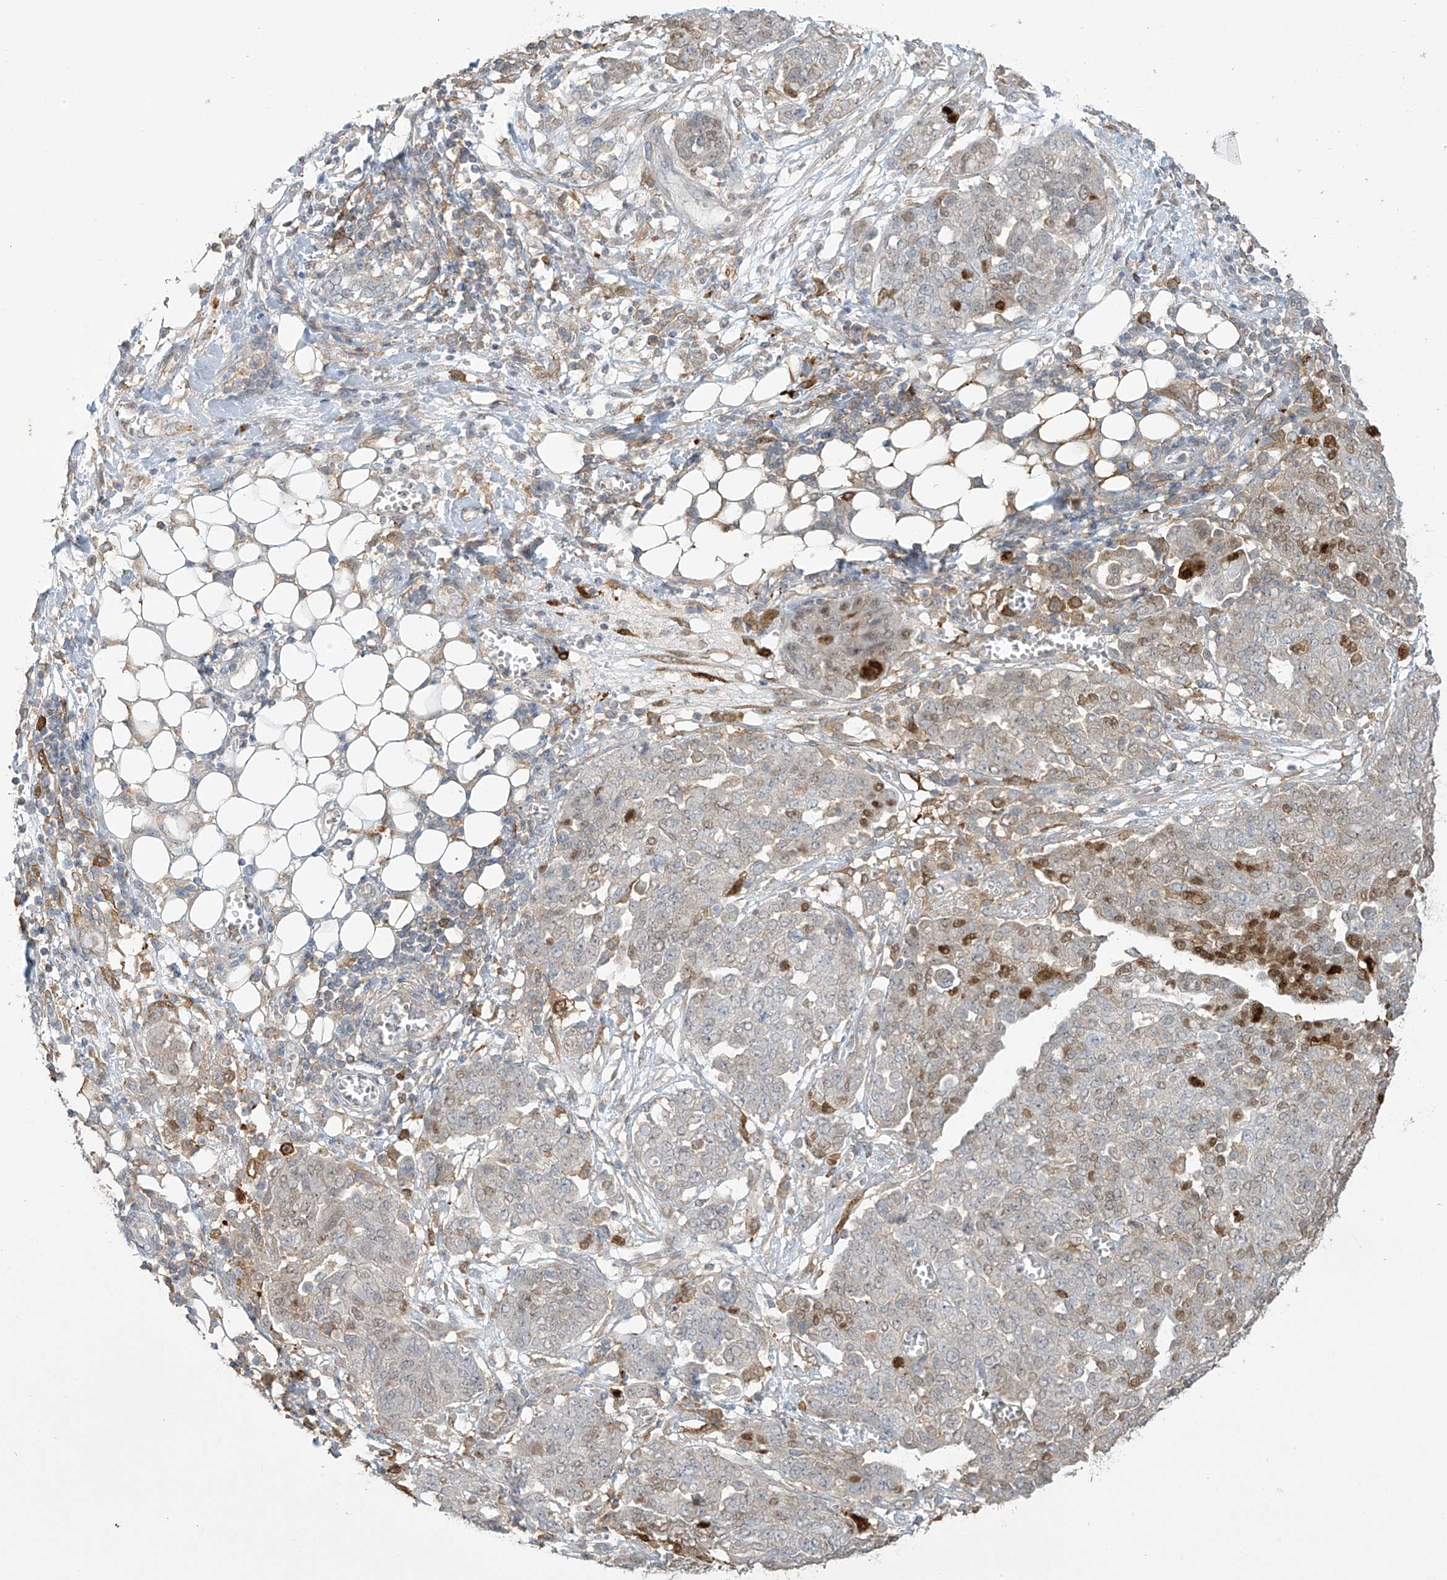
{"staining": {"intensity": "moderate", "quantity": "<25%", "location": "nuclear"}, "tissue": "ovarian cancer", "cell_type": "Tumor cells", "image_type": "cancer", "snomed": [{"axis": "morphology", "description": "Cystadenocarcinoma, serous, NOS"}, {"axis": "topography", "description": "Soft tissue"}, {"axis": "topography", "description": "Ovary"}], "caption": "DAB (3,3'-diaminobenzidine) immunohistochemical staining of ovarian serous cystadenocarcinoma shows moderate nuclear protein staining in approximately <25% of tumor cells.", "gene": "TAGAP", "patient": {"sex": "female", "age": 57}}